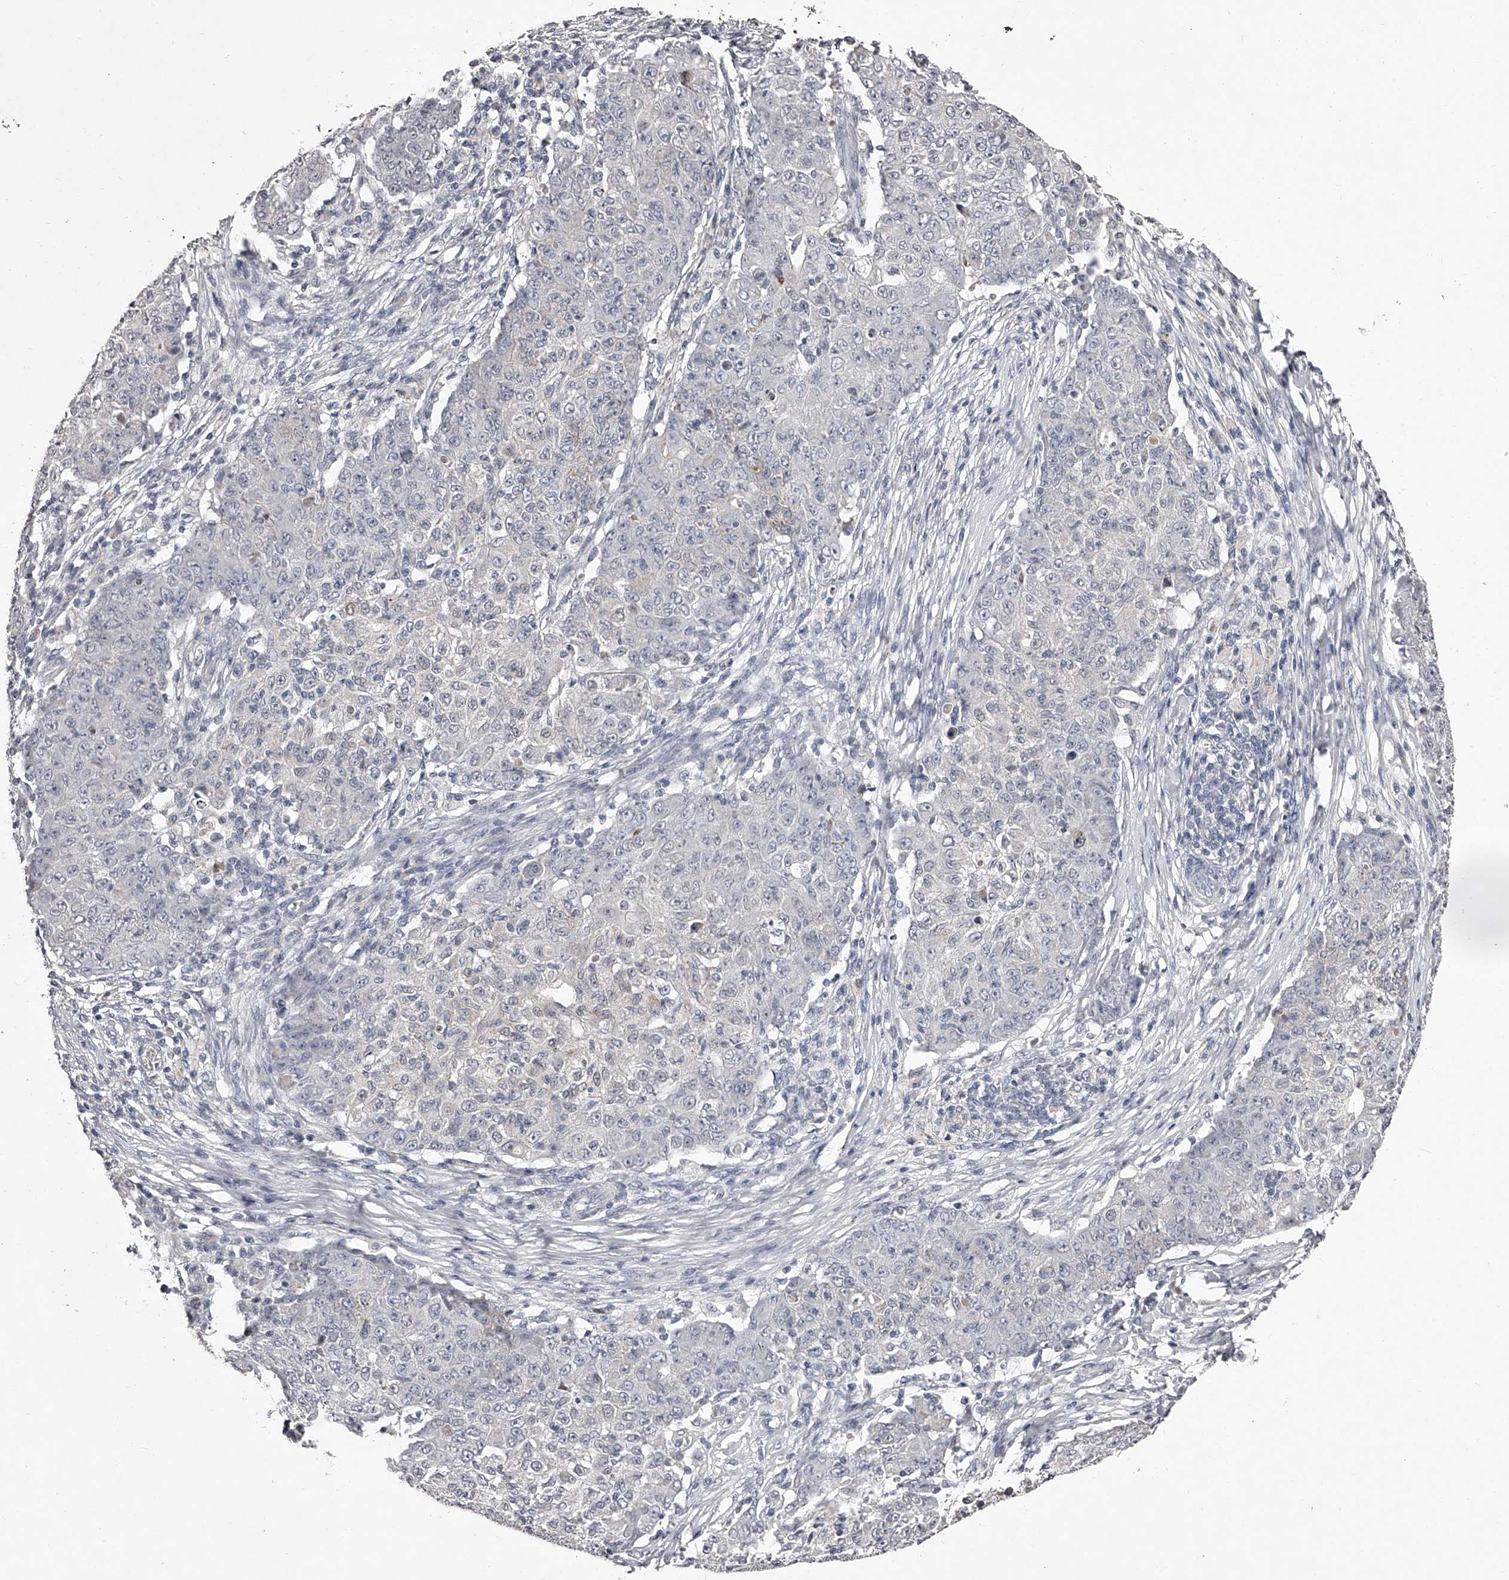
{"staining": {"intensity": "negative", "quantity": "none", "location": "none"}, "tissue": "ovarian cancer", "cell_type": "Tumor cells", "image_type": "cancer", "snomed": [{"axis": "morphology", "description": "Carcinoma, endometroid"}, {"axis": "topography", "description": "Ovary"}], "caption": "This is an immunohistochemistry histopathology image of ovarian cancer. There is no expression in tumor cells.", "gene": "NT5DC1", "patient": {"sex": "female", "age": 42}}